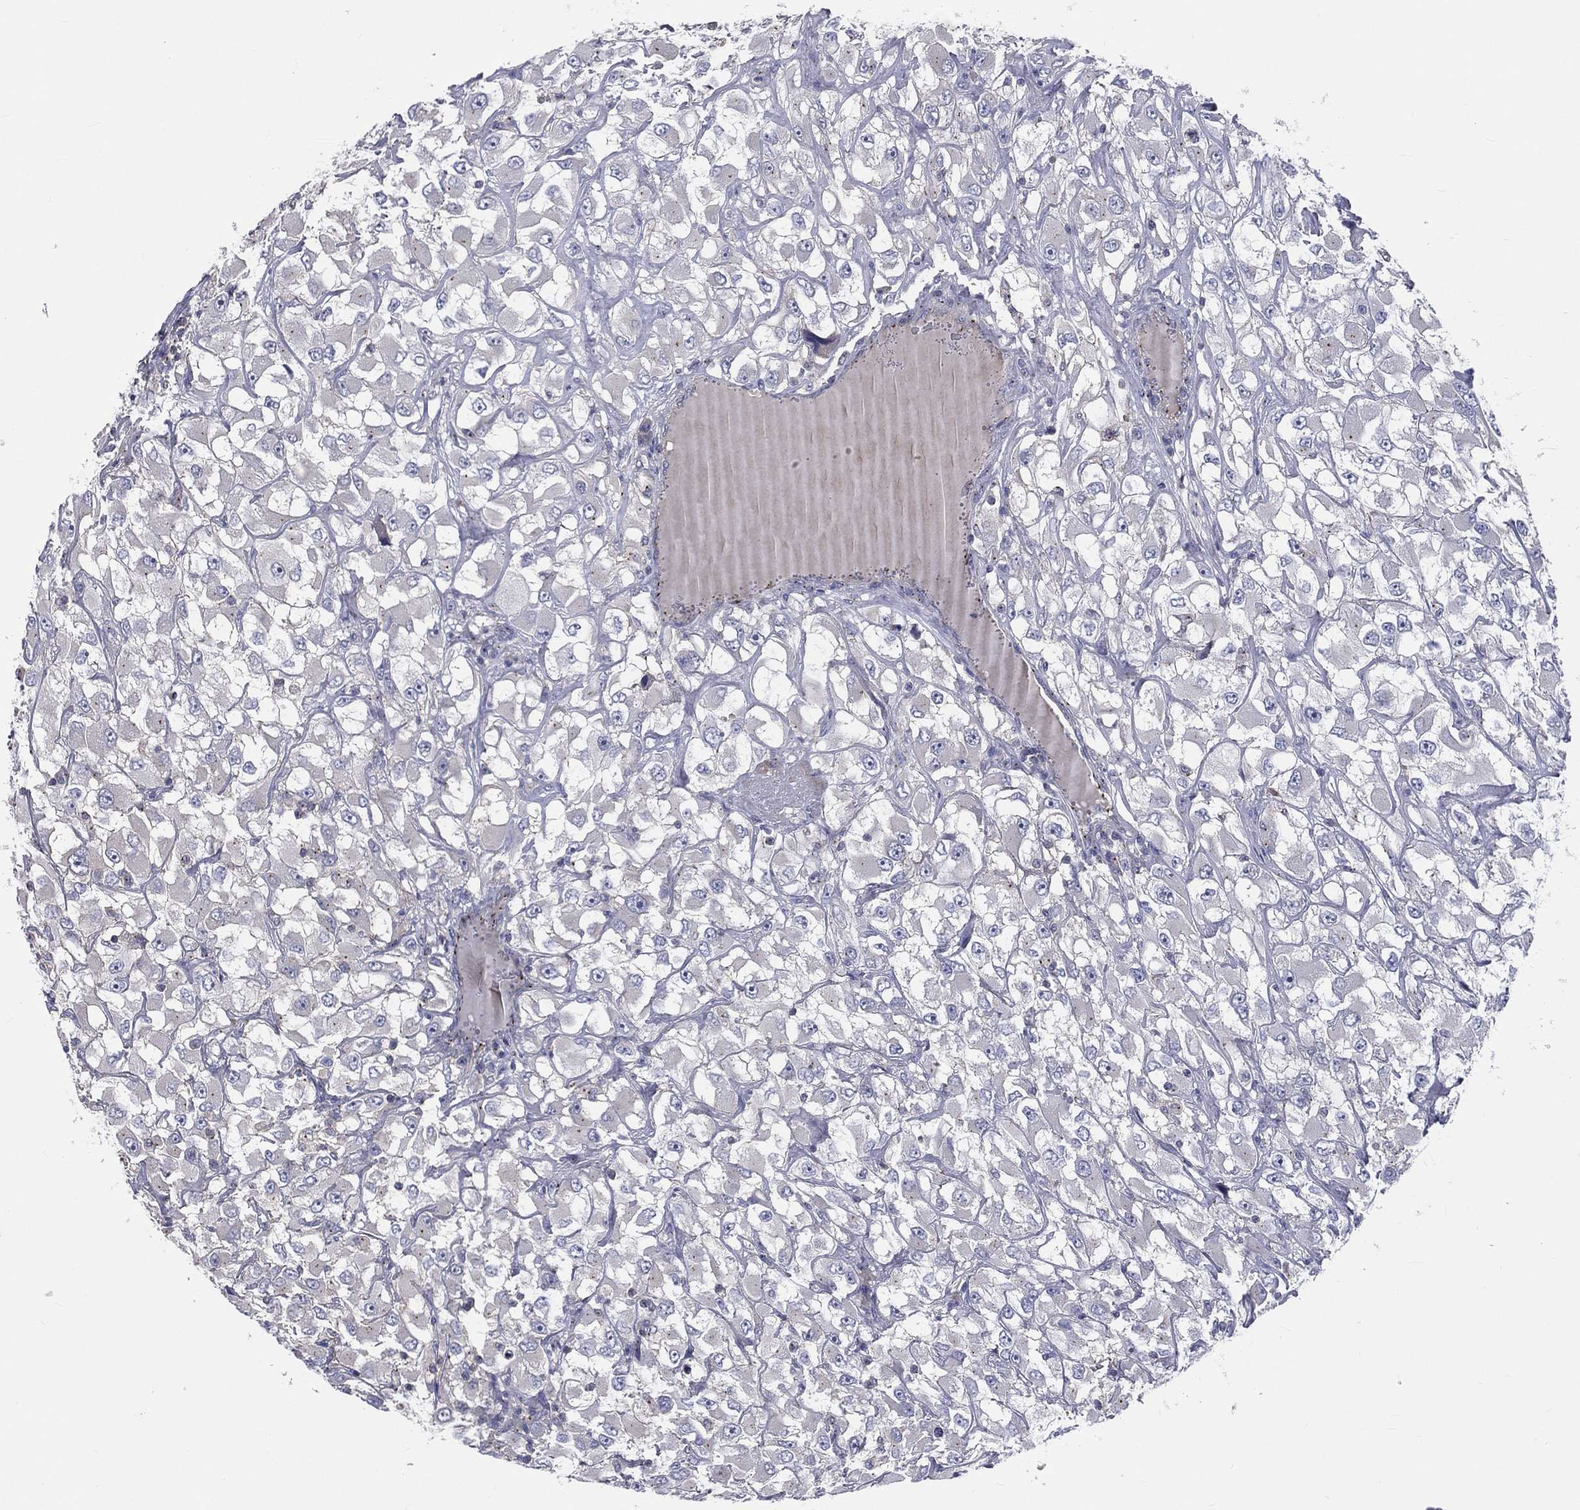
{"staining": {"intensity": "negative", "quantity": "none", "location": "none"}, "tissue": "renal cancer", "cell_type": "Tumor cells", "image_type": "cancer", "snomed": [{"axis": "morphology", "description": "Adenocarcinoma, NOS"}, {"axis": "topography", "description": "Kidney"}], "caption": "This is a histopathology image of immunohistochemistry staining of renal cancer, which shows no expression in tumor cells.", "gene": "CROCC", "patient": {"sex": "female", "age": 52}}